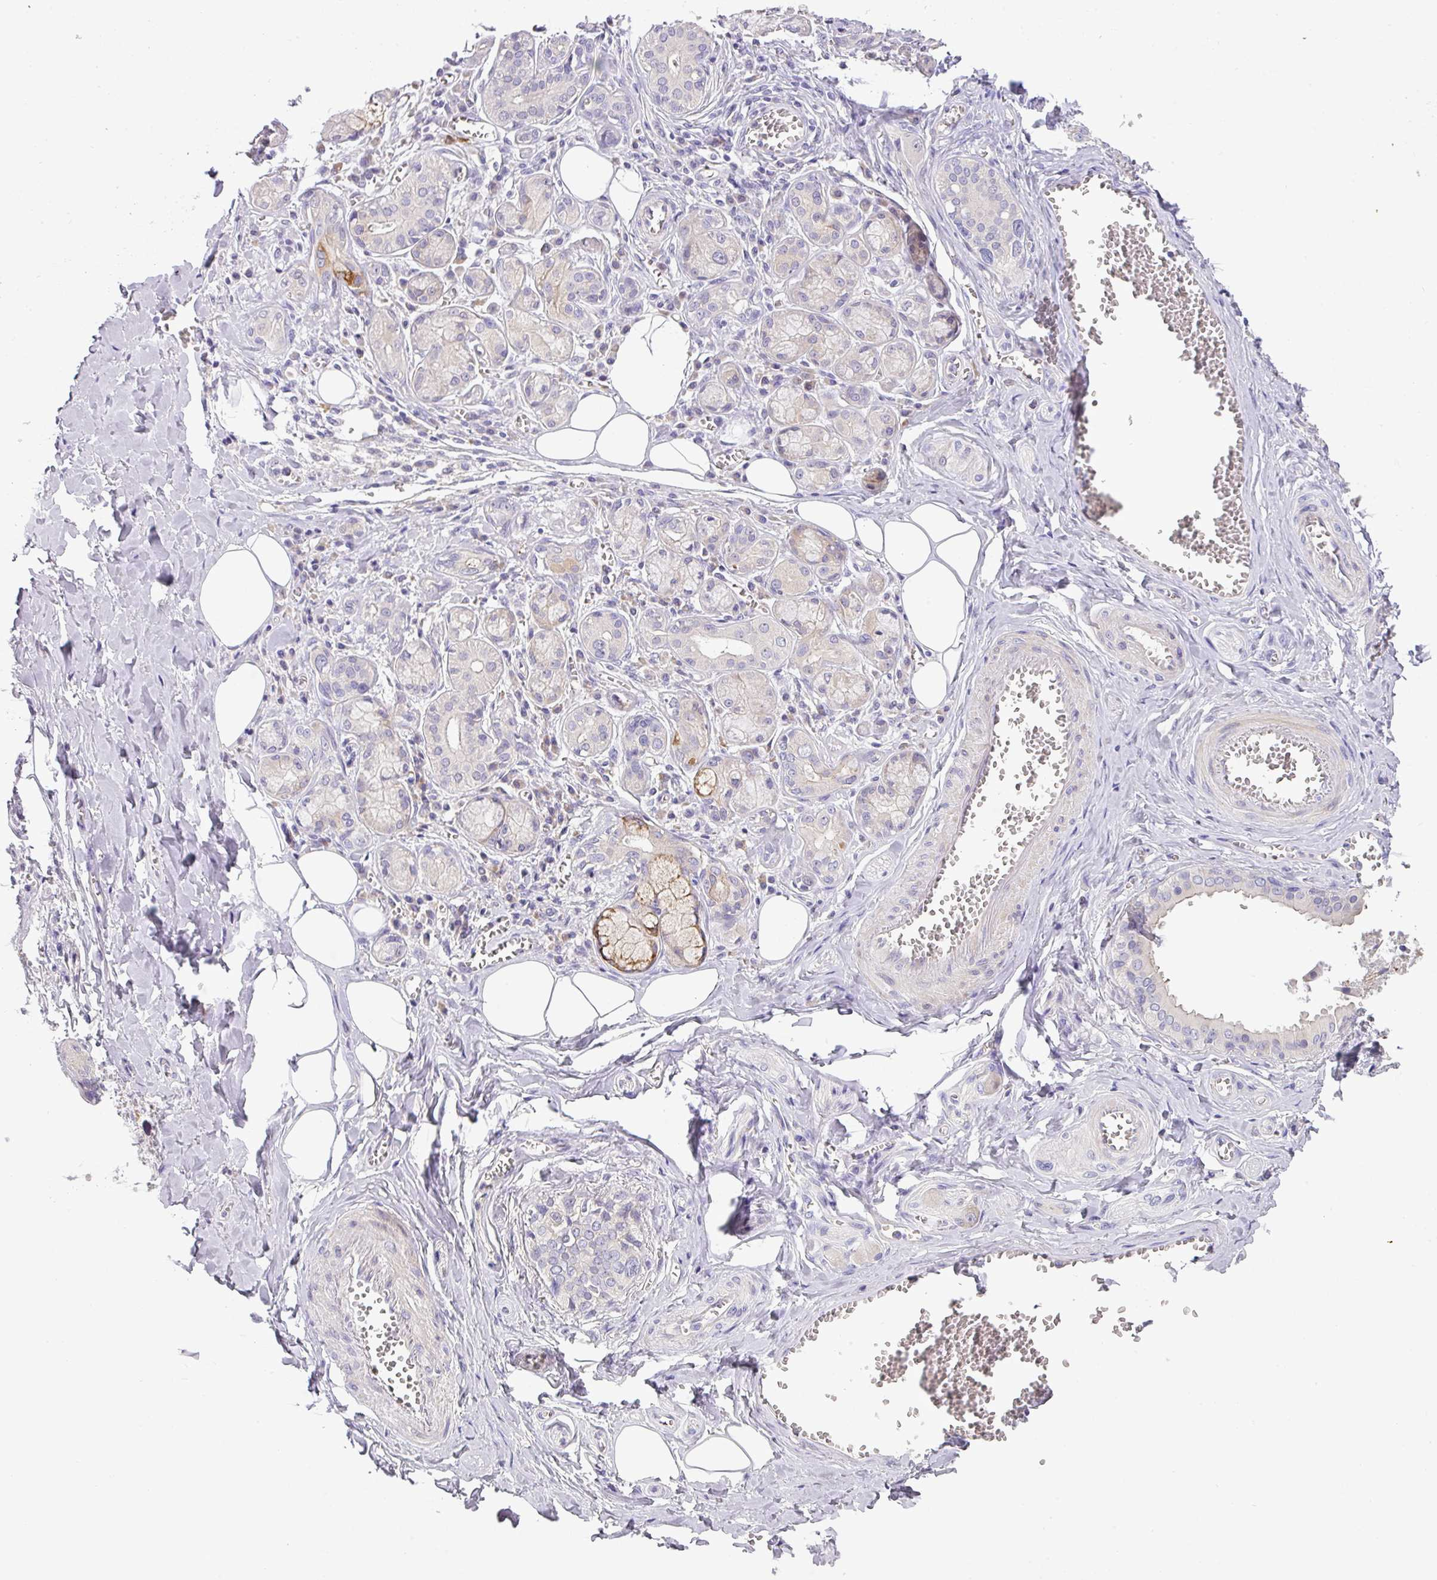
{"staining": {"intensity": "moderate", "quantity": "<25%", "location": "cytoplasmic/membranous"}, "tissue": "salivary gland", "cell_type": "Glandular cells", "image_type": "normal", "snomed": [{"axis": "morphology", "description": "Normal tissue, NOS"}, {"axis": "topography", "description": "Salivary gland"}], "caption": "A brown stain highlights moderate cytoplasmic/membranous staining of a protein in glandular cells of normal salivary gland. The staining was performed using DAB to visualize the protein expression in brown, while the nuclei were stained in blue with hematoxylin (Magnification: 20x).", "gene": "PIK3R5", "patient": {"sex": "male", "age": 74}}